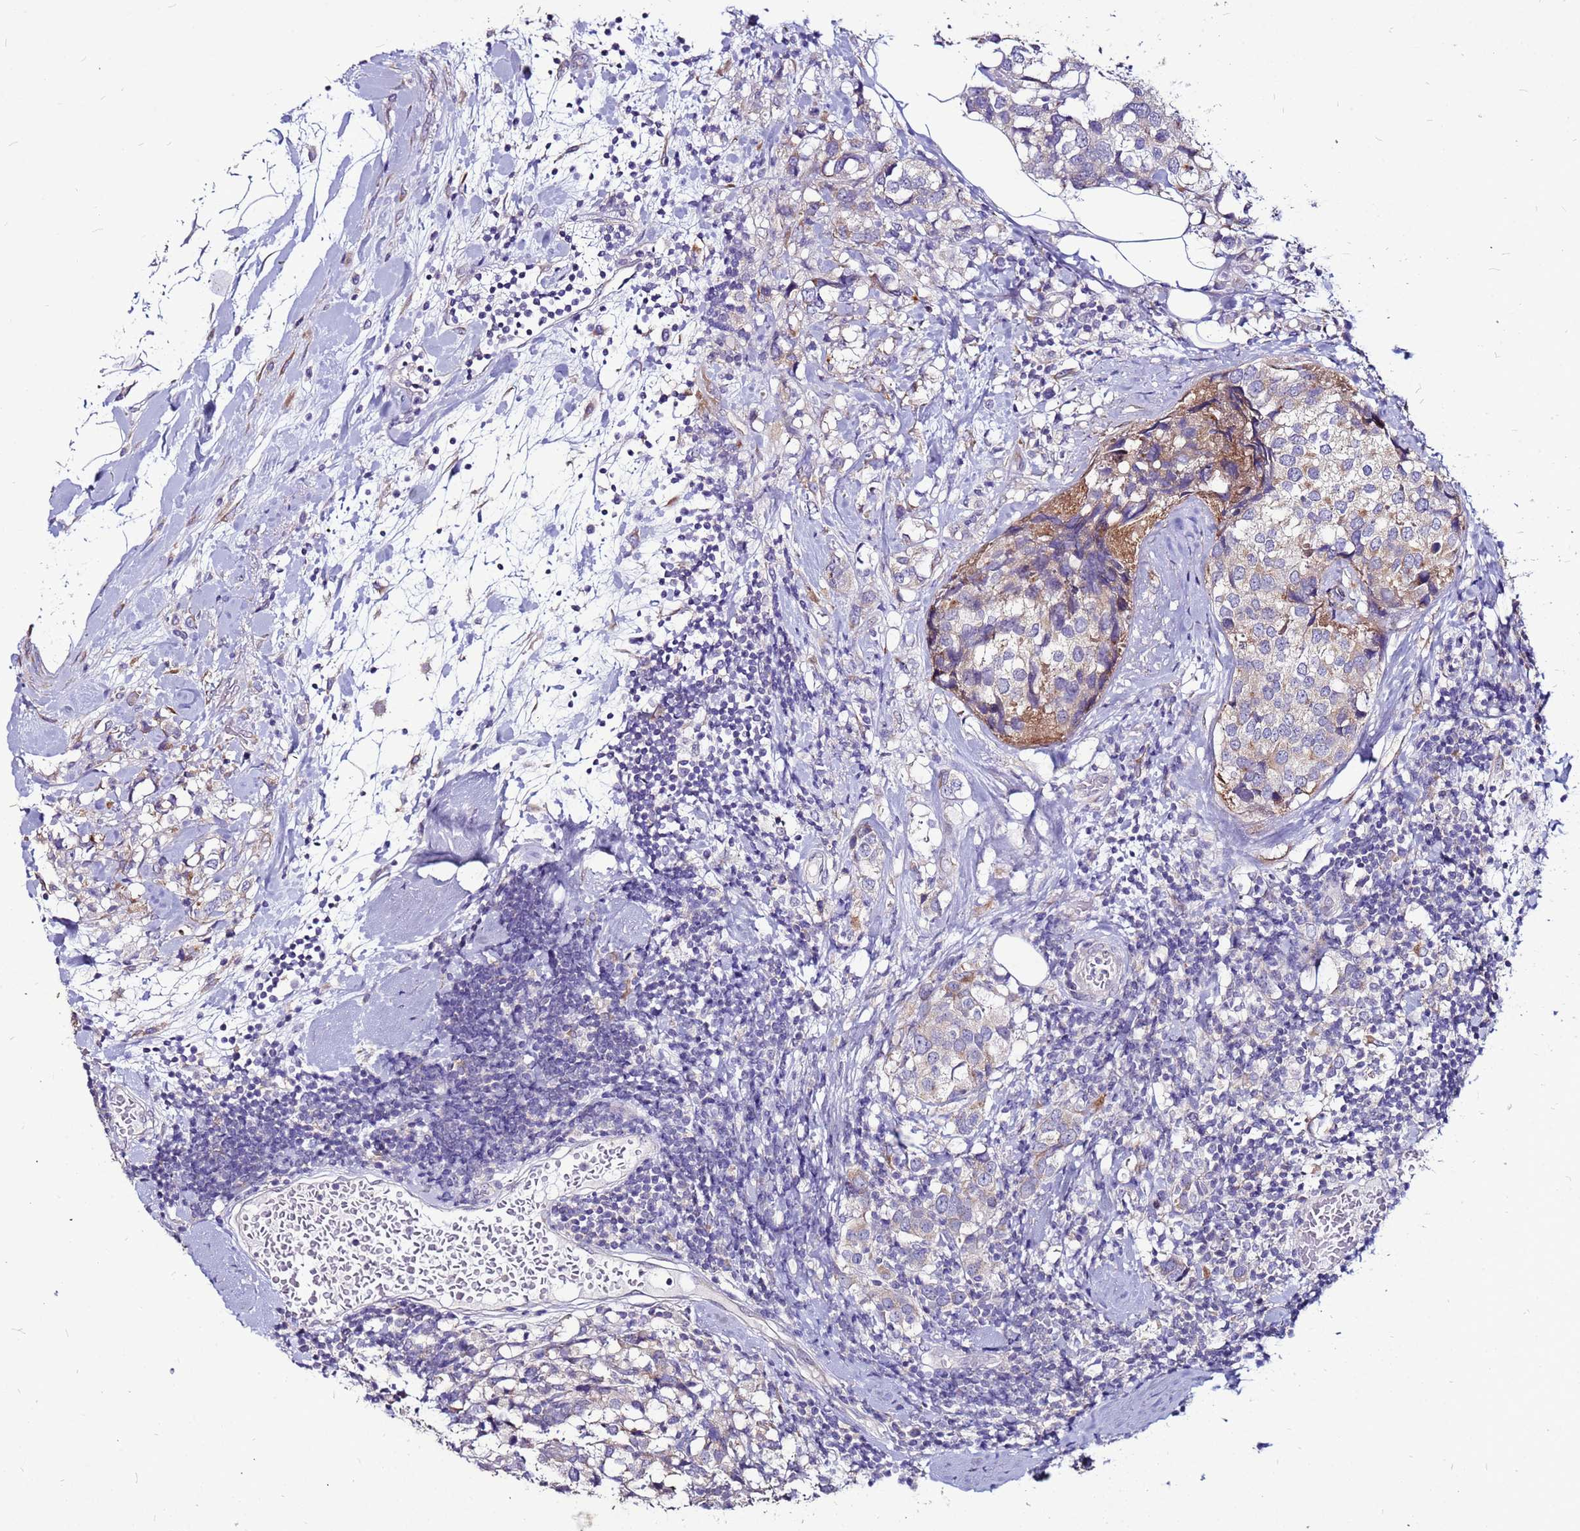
{"staining": {"intensity": "moderate", "quantity": "<25%", "location": "cytoplasmic/membranous"}, "tissue": "breast cancer", "cell_type": "Tumor cells", "image_type": "cancer", "snomed": [{"axis": "morphology", "description": "Lobular carcinoma"}, {"axis": "topography", "description": "Breast"}], "caption": "Protein analysis of breast cancer (lobular carcinoma) tissue demonstrates moderate cytoplasmic/membranous staining in approximately <25% of tumor cells. (Brightfield microscopy of DAB IHC at high magnification).", "gene": "SLC44A3", "patient": {"sex": "female", "age": 59}}